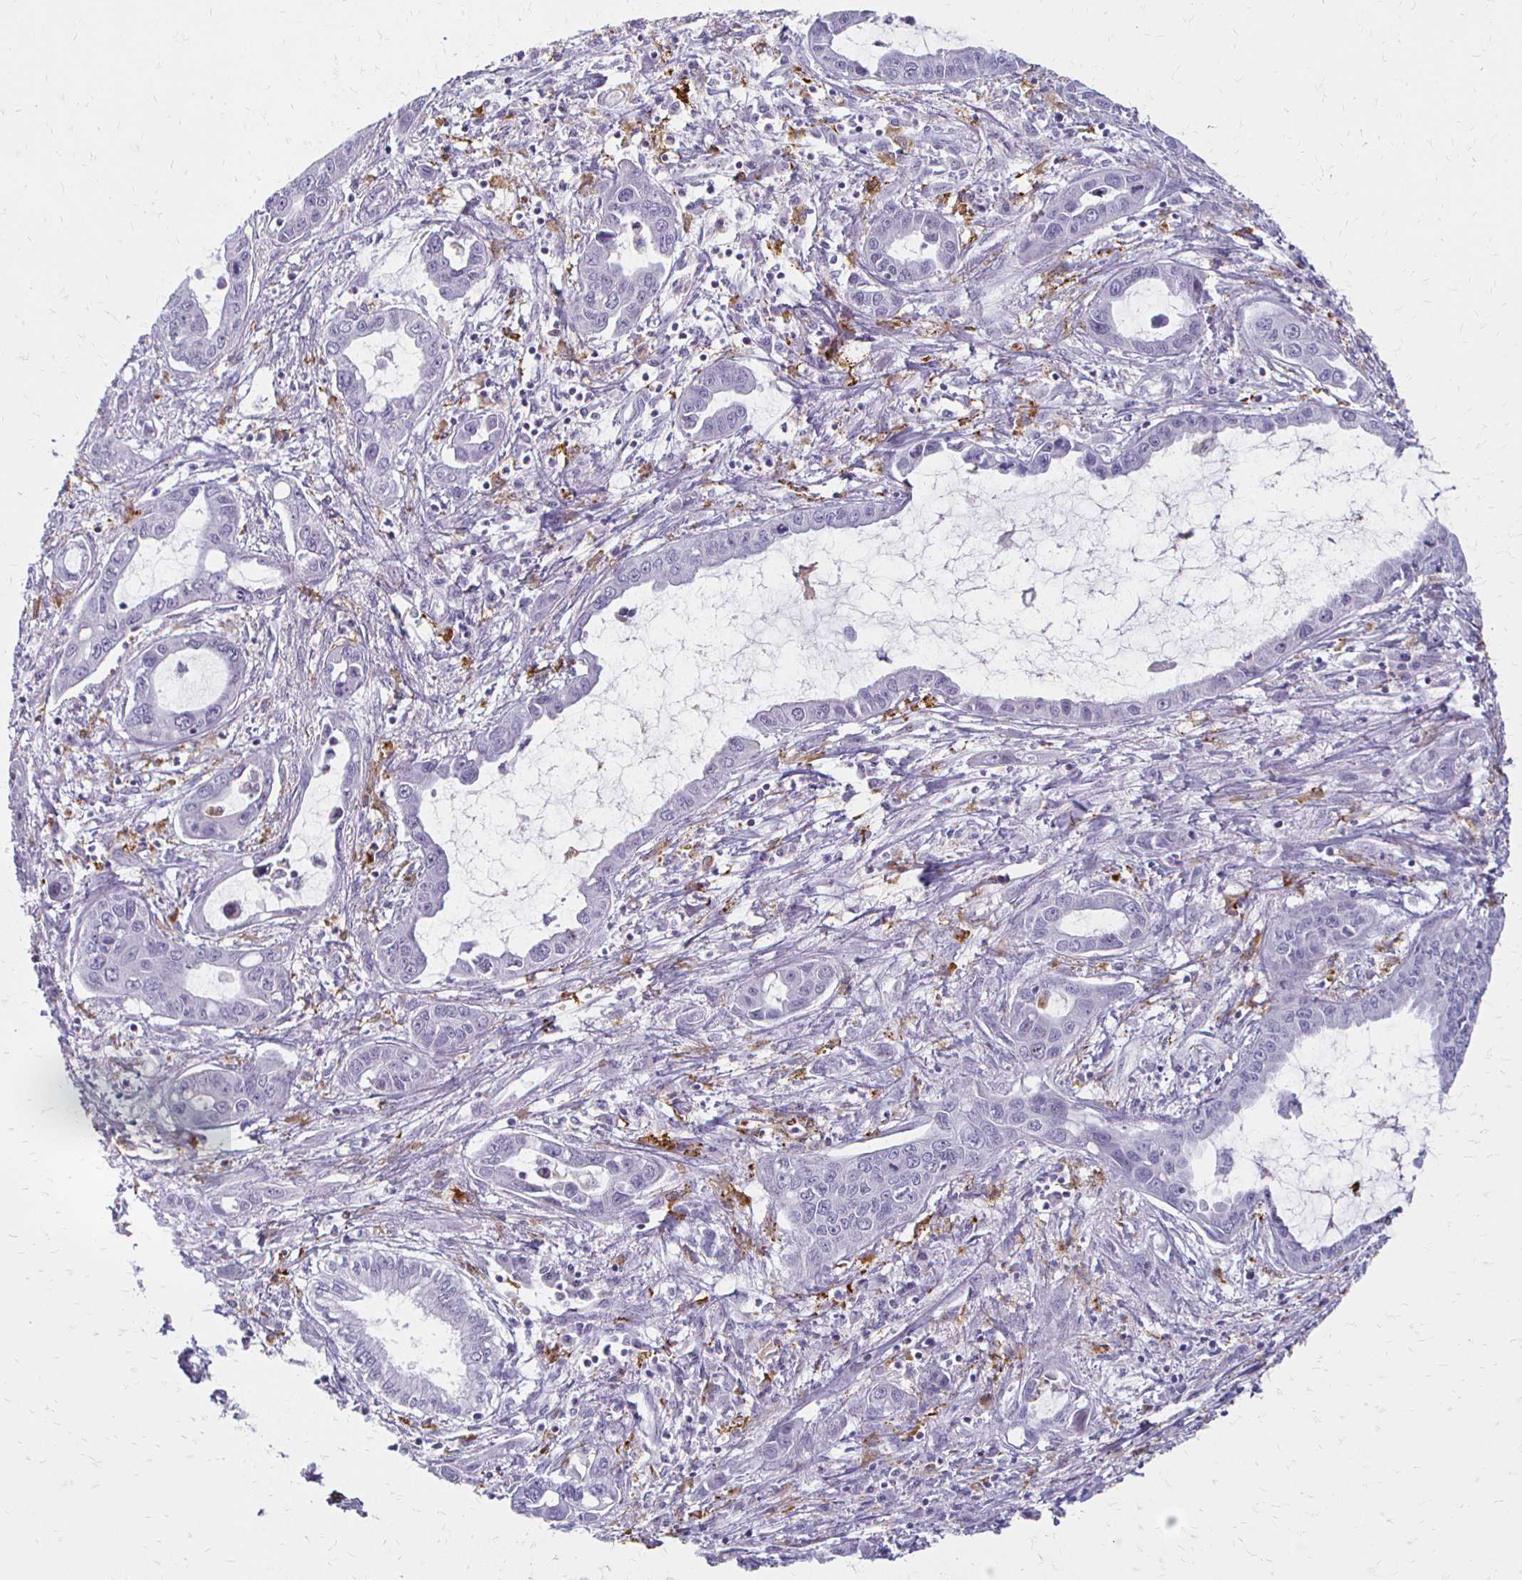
{"staining": {"intensity": "negative", "quantity": "none", "location": "none"}, "tissue": "liver cancer", "cell_type": "Tumor cells", "image_type": "cancer", "snomed": [{"axis": "morphology", "description": "Cholangiocarcinoma"}, {"axis": "topography", "description": "Liver"}], "caption": "Immunohistochemical staining of liver cancer (cholangiocarcinoma) demonstrates no significant positivity in tumor cells. The staining is performed using DAB brown chromogen with nuclei counter-stained in using hematoxylin.", "gene": "ACP5", "patient": {"sex": "male", "age": 58}}